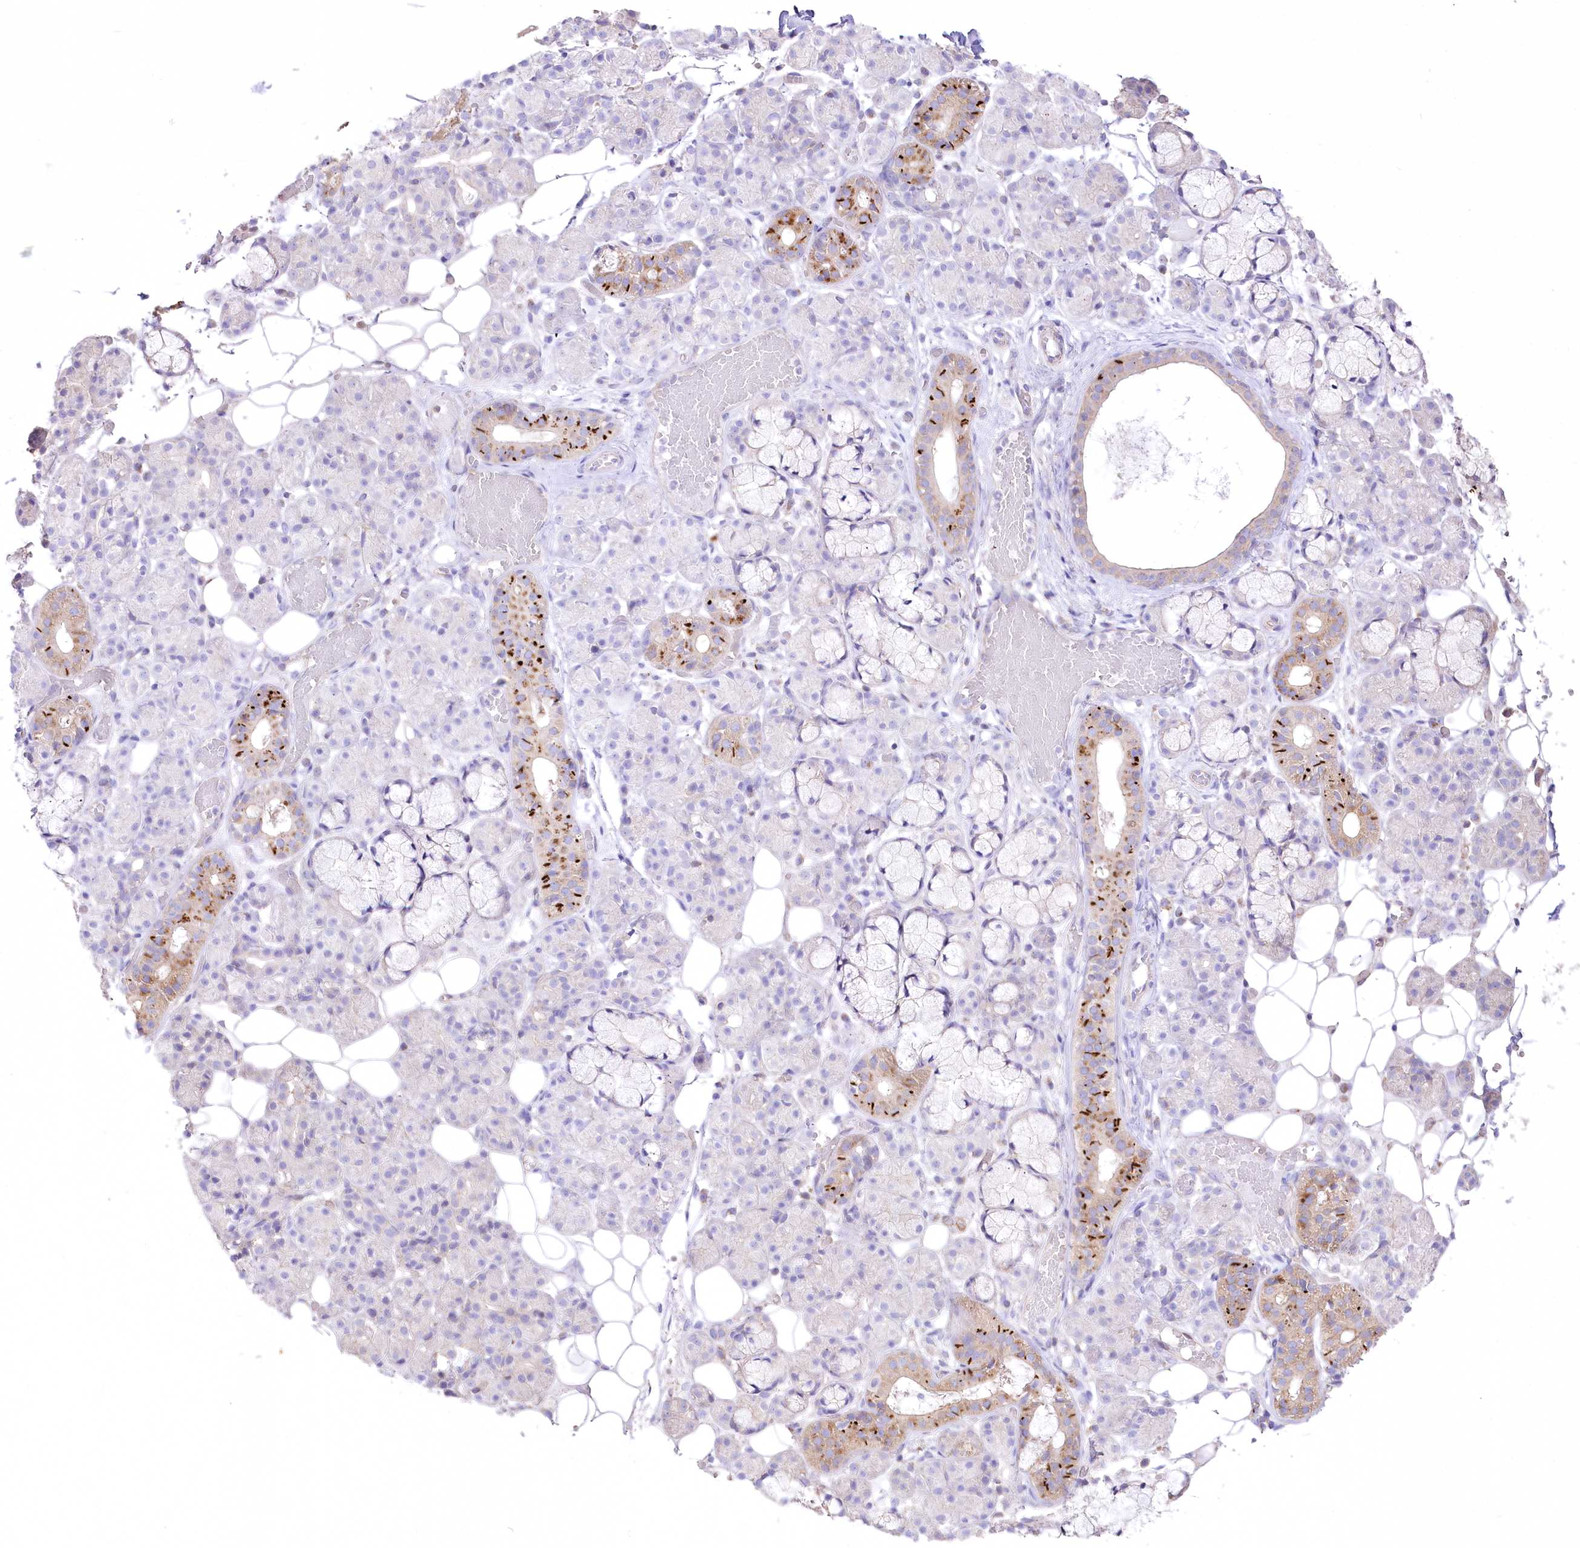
{"staining": {"intensity": "strong", "quantity": "<25%", "location": "cytoplasmic/membranous"}, "tissue": "salivary gland", "cell_type": "Glandular cells", "image_type": "normal", "snomed": [{"axis": "morphology", "description": "Normal tissue, NOS"}, {"axis": "topography", "description": "Salivary gland"}], "caption": "Immunohistochemistry (IHC) (DAB) staining of normal salivary gland shows strong cytoplasmic/membranous protein expression in about <25% of glandular cells.", "gene": "FAM216A", "patient": {"sex": "male", "age": 63}}